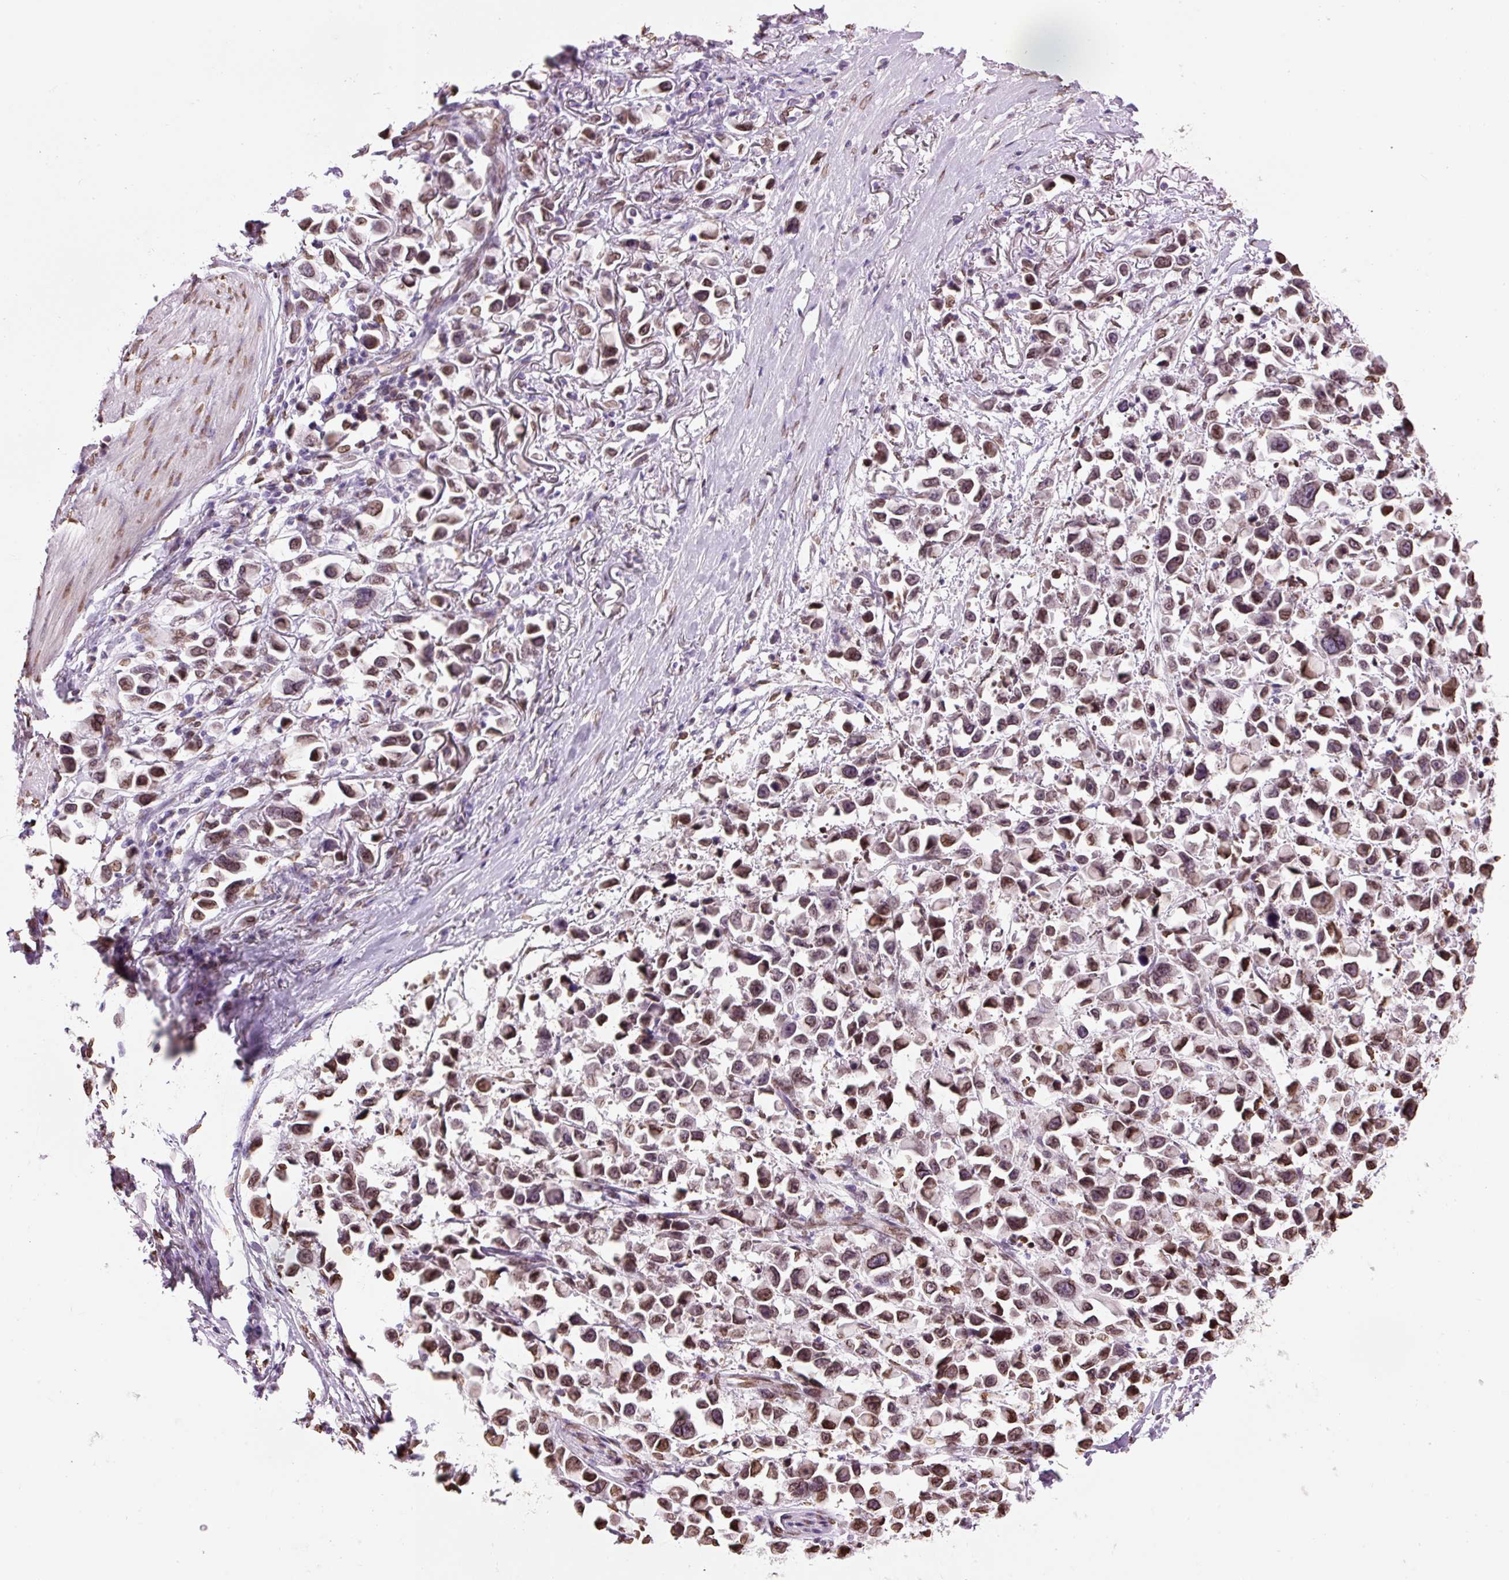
{"staining": {"intensity": "moderate", "quantity": ">75%", "location": "nuclear"}, "tissue": "stomach cancer", "cell_type": "Tumor cells", "image_type": "cancer", "snomed": [{"axis": "morphology", "description": "Adenocarcinoma, NOS"}, {"axis": "topography", "description": "Stomach"}], "caption": "Protein expression analysis of adenocarcinoma (stomach) exhibits moderate nuclear expression in approximately >75% of tumor cells. The staining was performed using DAB (3,3'-diaminobenzidine), with brown indicating positive protein expression. Nuclei are stained blue with hematoxylin.", "gene": "ZNF224", "patient": {"sex": "female", "age": 81}}